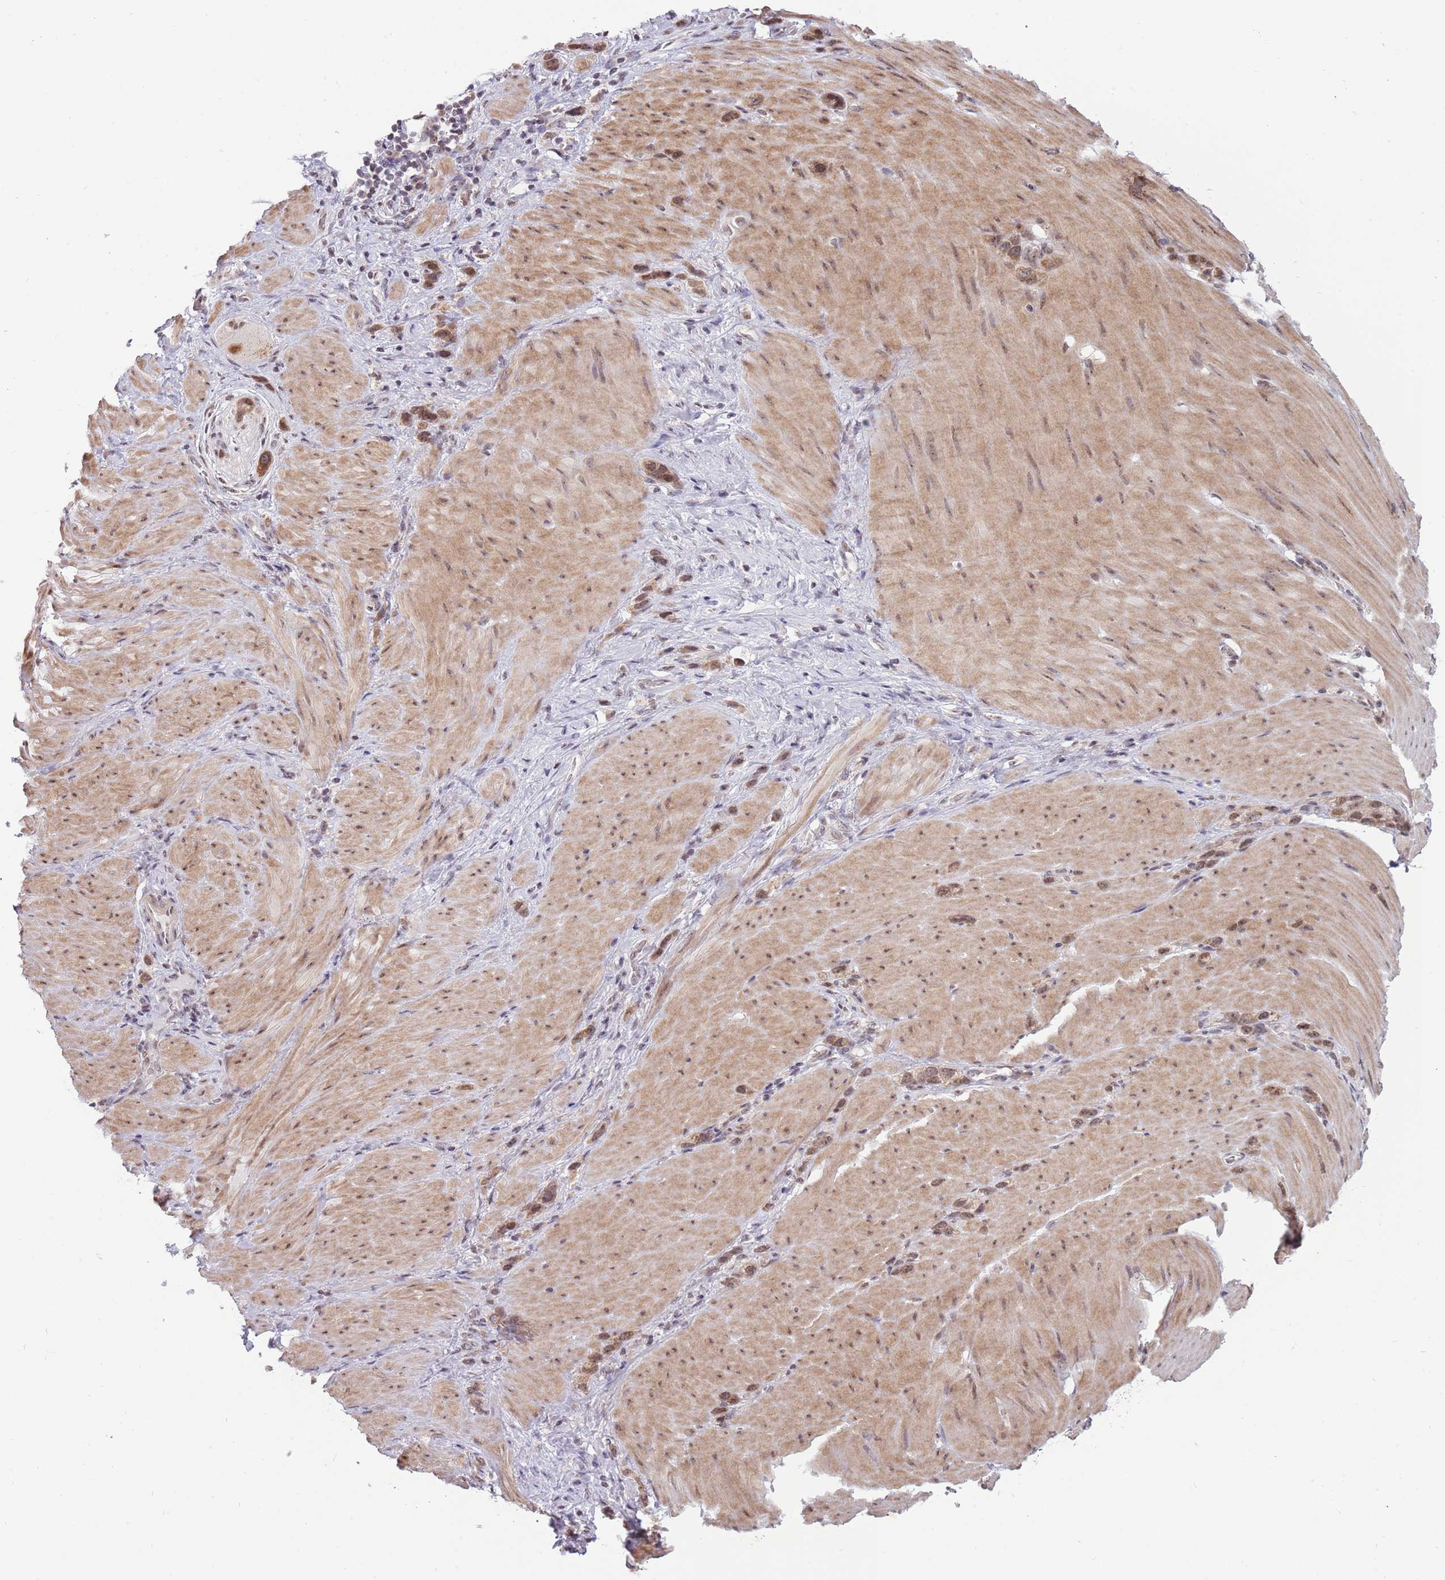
{"staining": {"intensity": "moderate", "quantity": "25%-75%", "location": "cytoplasmic/membranous,nuclear"}, "tissue": "stomach cancer", "cell_type": "Tumor cells", "image_type": "cancer", "snomed": [{"axis": "morphology", "description": "Adenocarcinoma, NOS"}, {"axis": "topography", "description": "Stomach"}], "caption": "Protein staining by IHC reveals moderate cytoplasmic/membranous and nuclear staining in approximately 25%-75% of tumor cells in stomach cancer.", "gene": "BARD1", "patient": {"sex": "female", "age": 65}}